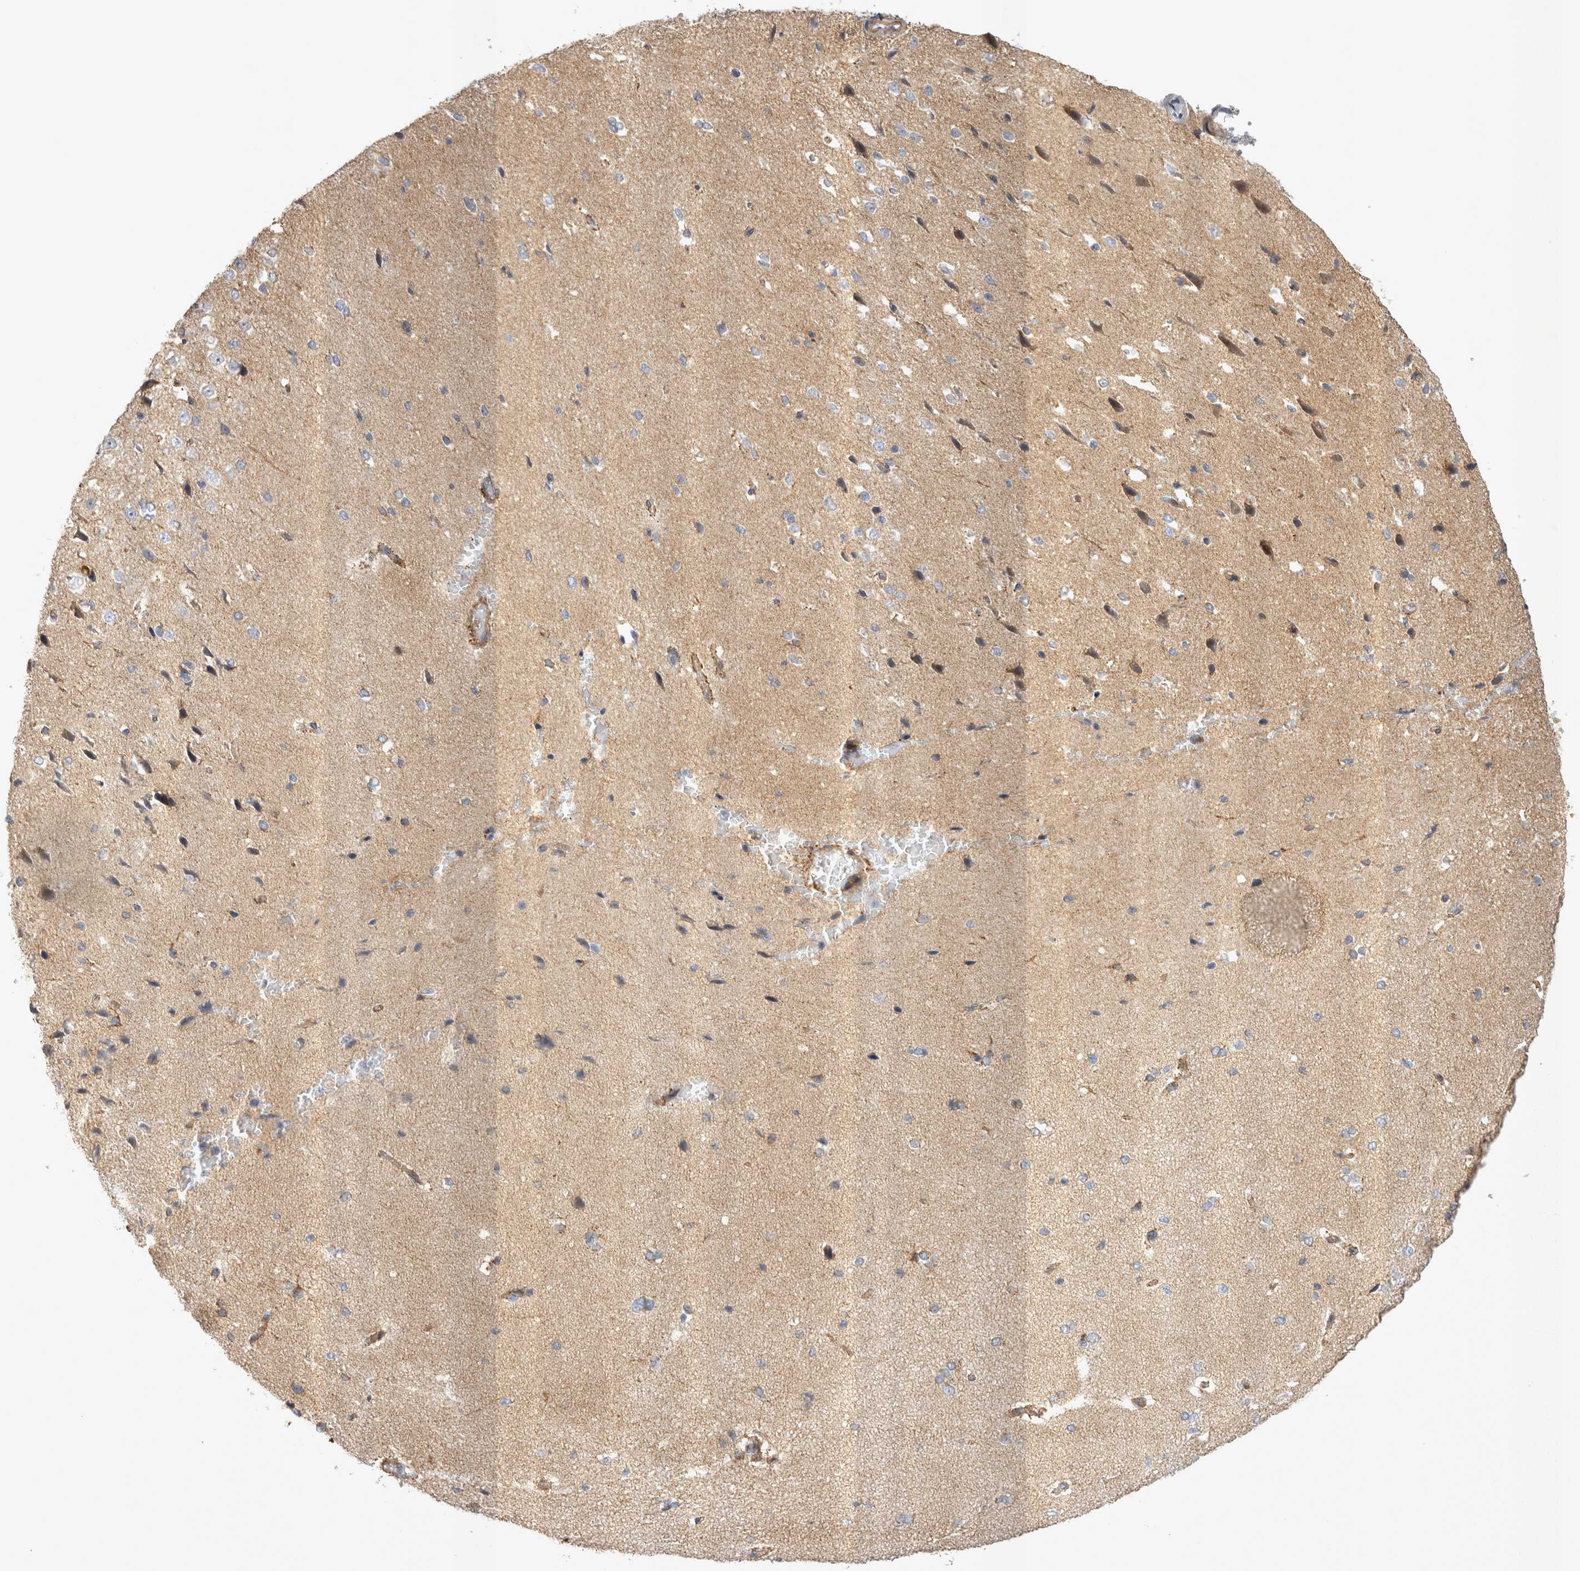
{"staining": {"intensity": "weak", "quantity": "25%-75%", "location": "cytoplasmic/membranous"}, "tissue": "cerebral cortex", "cell_type": "Endothelial cells", "image_type": "normal", "snomed": [{"axis": "morphology", "description": "Normal tissue, NOS"}, {"axis": "morphology", "description": "Developmental malformation"}, {"axis": "topography", "description": "Cerebral cortex"}], "caption": "Endothelial cells reveal low levels of weak cytoplasmic/membranous expression in approximately 25%-75% of cells in unremarkable cerebral cortex. Using DAB (3,3'-diaminobenzidine) (brown) and hematoxylin (blue) stains, captured at high magnification using brightfield microscopy.", "gene": "TSPOAP1", "patient": {"sex": "female", "age": 30}}